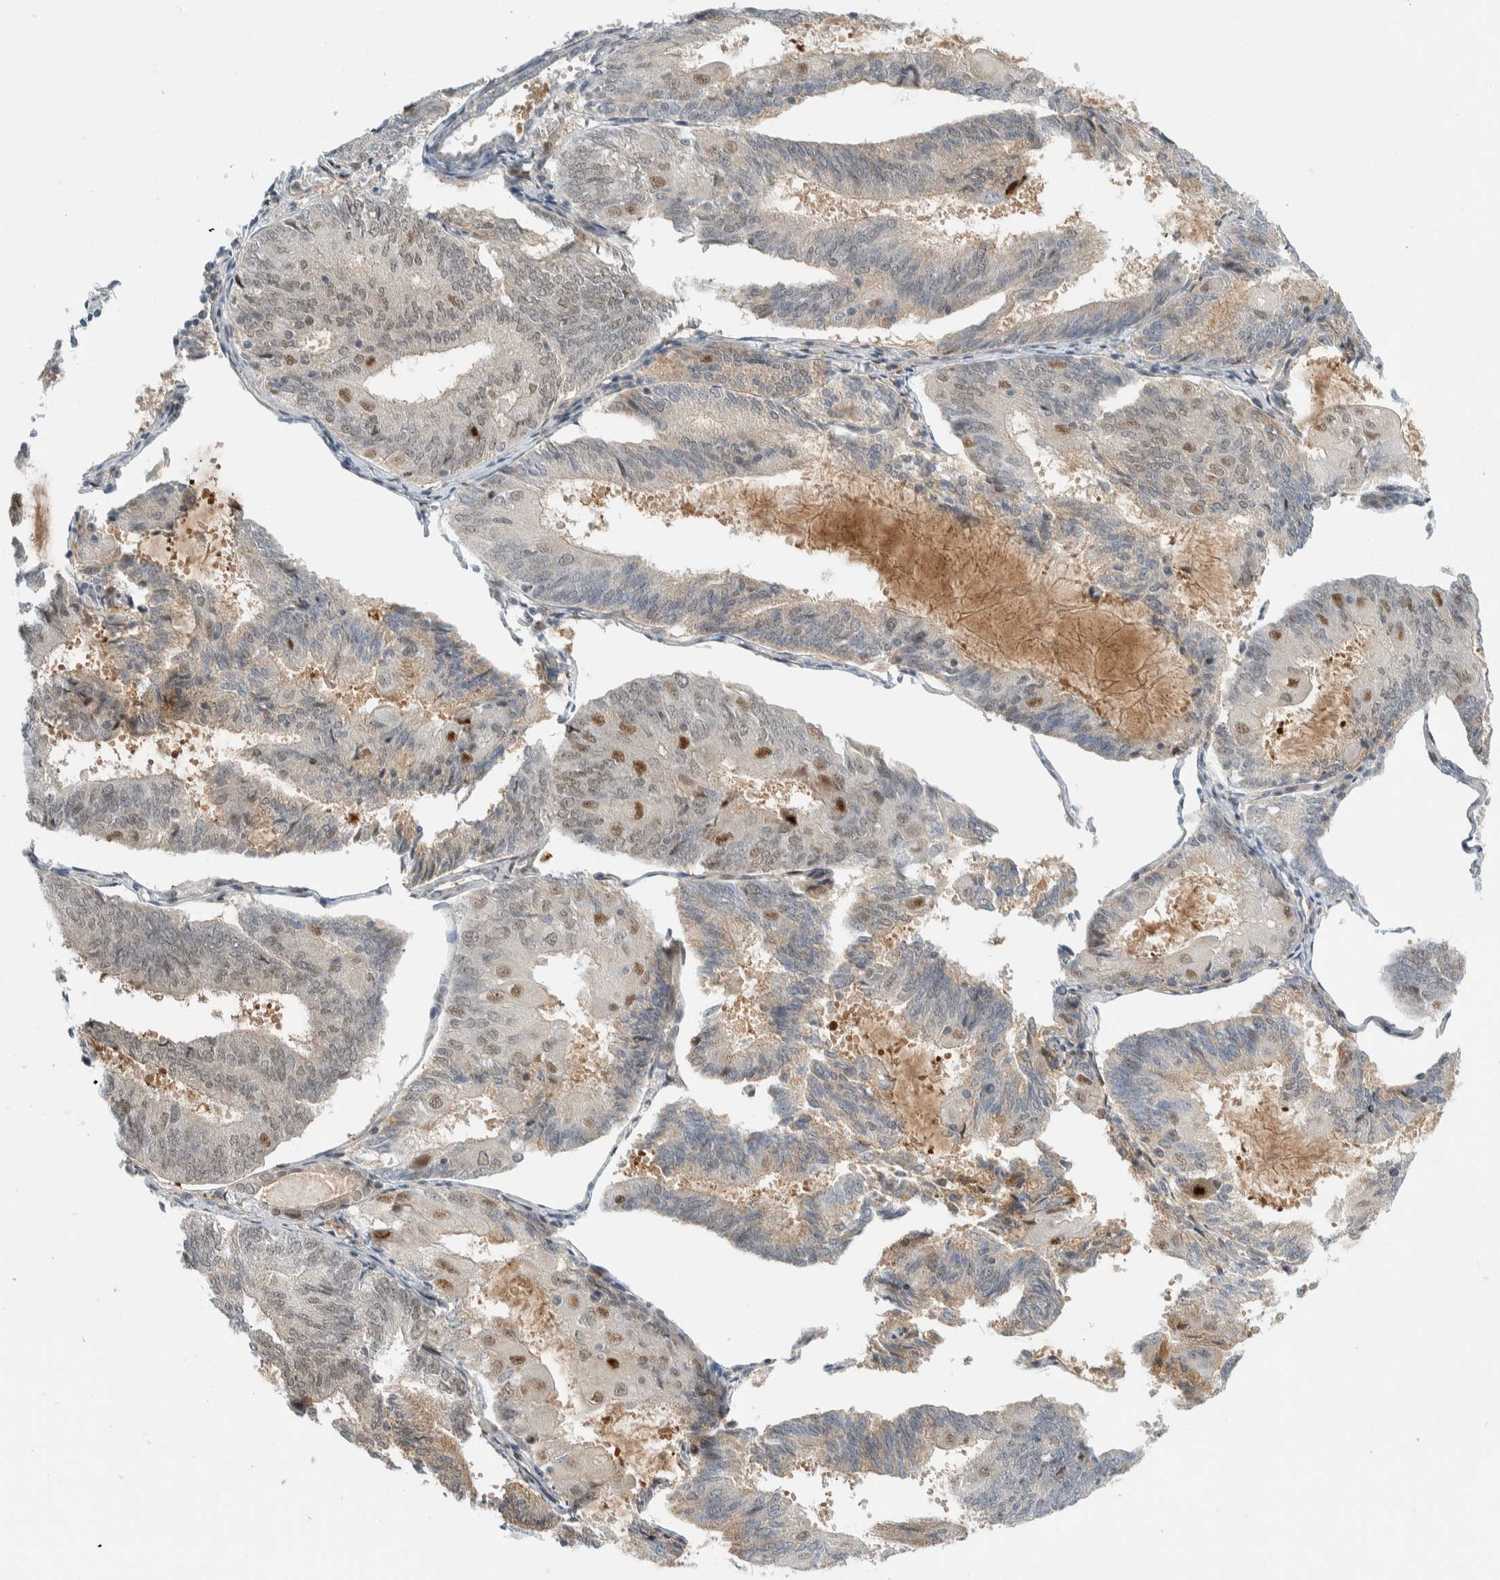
{"staining": {"intensity": "moderate", "quantity": "<25%", "location": "nuclear"}, "tissue": "endometrial cancer", "cell_type": "Tumor cells", "image_type": "cancer", "snomed": [{"axis": "morphology", "description": "Adenocarcinoma, NOS"}, {"axis": "topography", "description": "Endometrium"}], "caption": "IHC staining of endometrial cancer (adenocarcinoma), which shows low levels of moderate nuclear staining in about <25% of tumor cells indicating moderate nuclear protein expression. The staining was performed using DAB (3,3'-diaminobenzidine) (brown) for protein detection and nuclei were counterstained in hematoxylin (blue).", "gene": "NCR3LG1", "patient": {"sex": "female", "age": 81}}